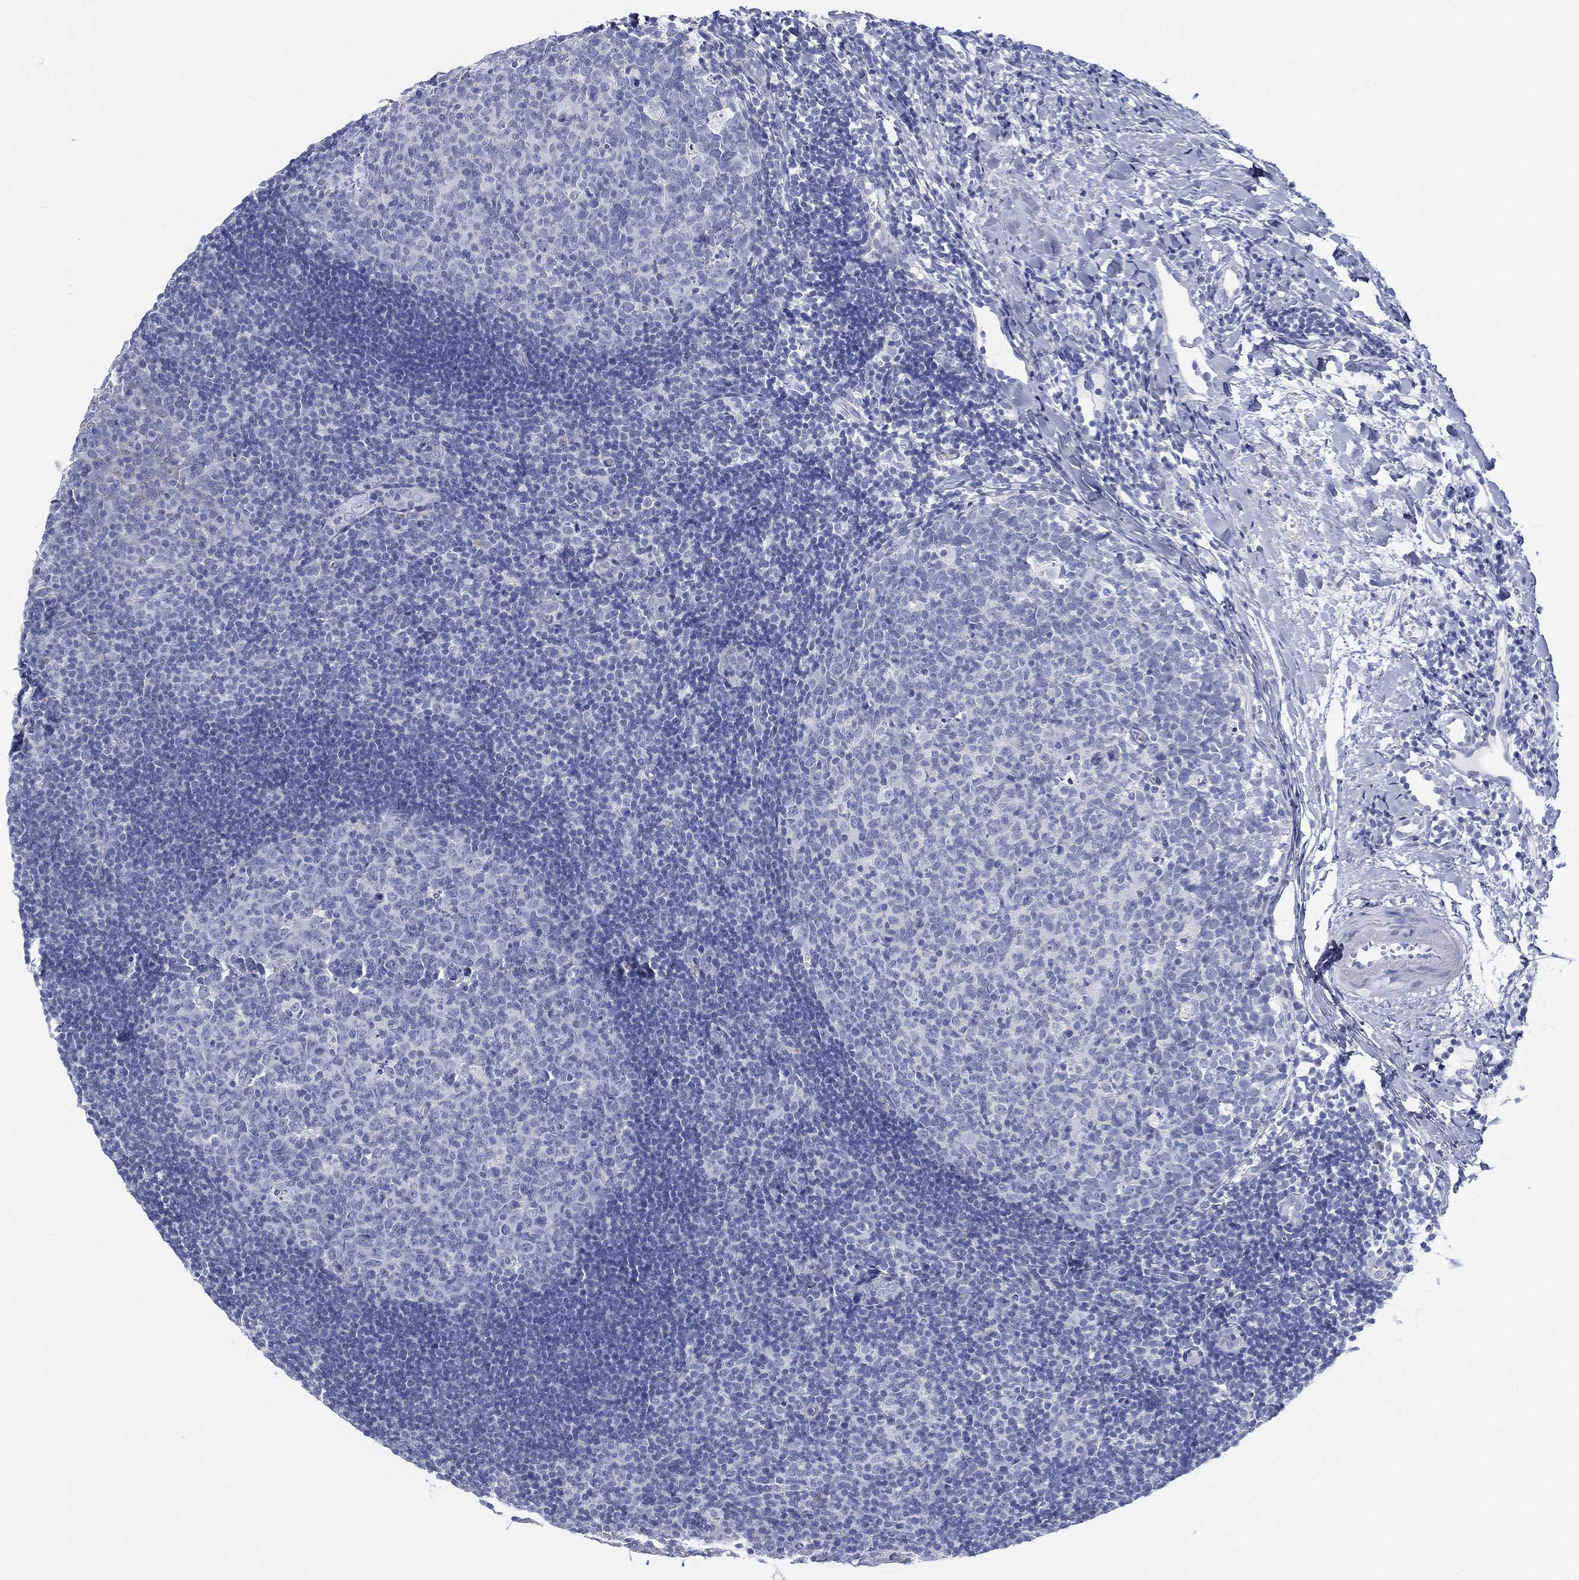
{"staining": {"intensity": "negative", "quantity": "none", "location": "none"}, "tissue": "tonsil", "cell_type": "Germinal center cells", "image_type": "normal", "snomed": [{"axis": "morphology", "description": "Normal tissue, NOS"}, {"axis": "topography", "description": "Tonsil"}], "caption": "IHC image of normal human tonsil stained for a protein (brown), which displays no positivity in germinal center cells.", "gene": "GPR61", "patient": {"sex": "female", "age": 13}}